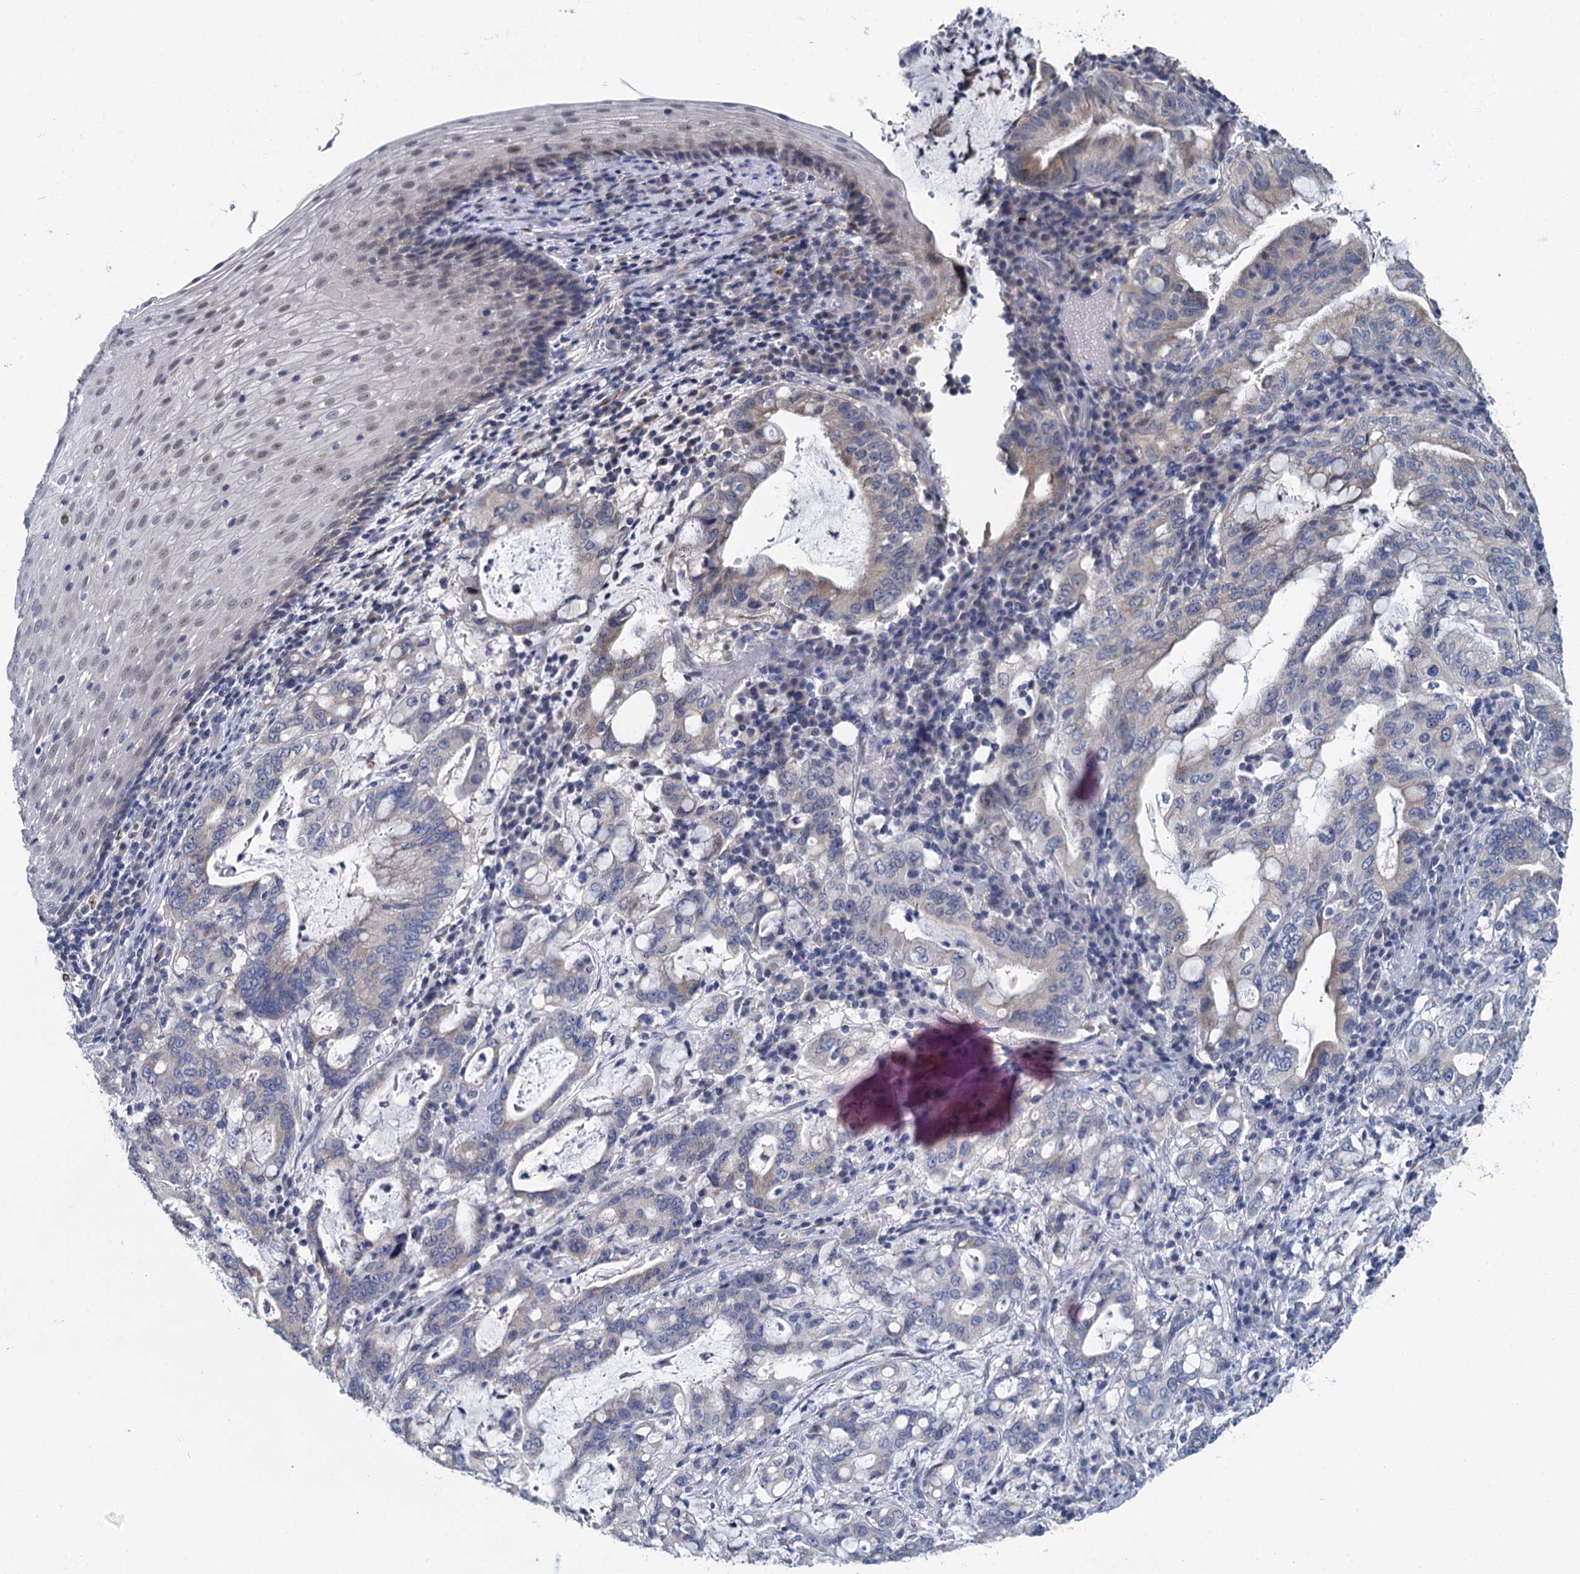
{"staining": {"intensity": "weak", "quantity": "<25%", "location": "cytoplasmic/membranous"}, "tissue": "stomach cancer", "cell_type": "Tumor cells", "image_type": "cancer", "snomed": [{"axis": "morphology", "description": "Normal tissue, NOS"}, {"axis": "morphology", "description": "Adenocarcinoma, NOS"}, {"axis": "topography", "description": "Esophagus"}, {"axis": "topography", "description": "Stomach, upper"}, {"axis": "topography", "description": "Peripheral nerve tissue"}], "caption": "Photomicrograph shows no protein positivity in tumor cells of adenocarcinoma (stomach) tissue.", "gene": "MIOX", "patient": {"sex": "male", "age": 62}}